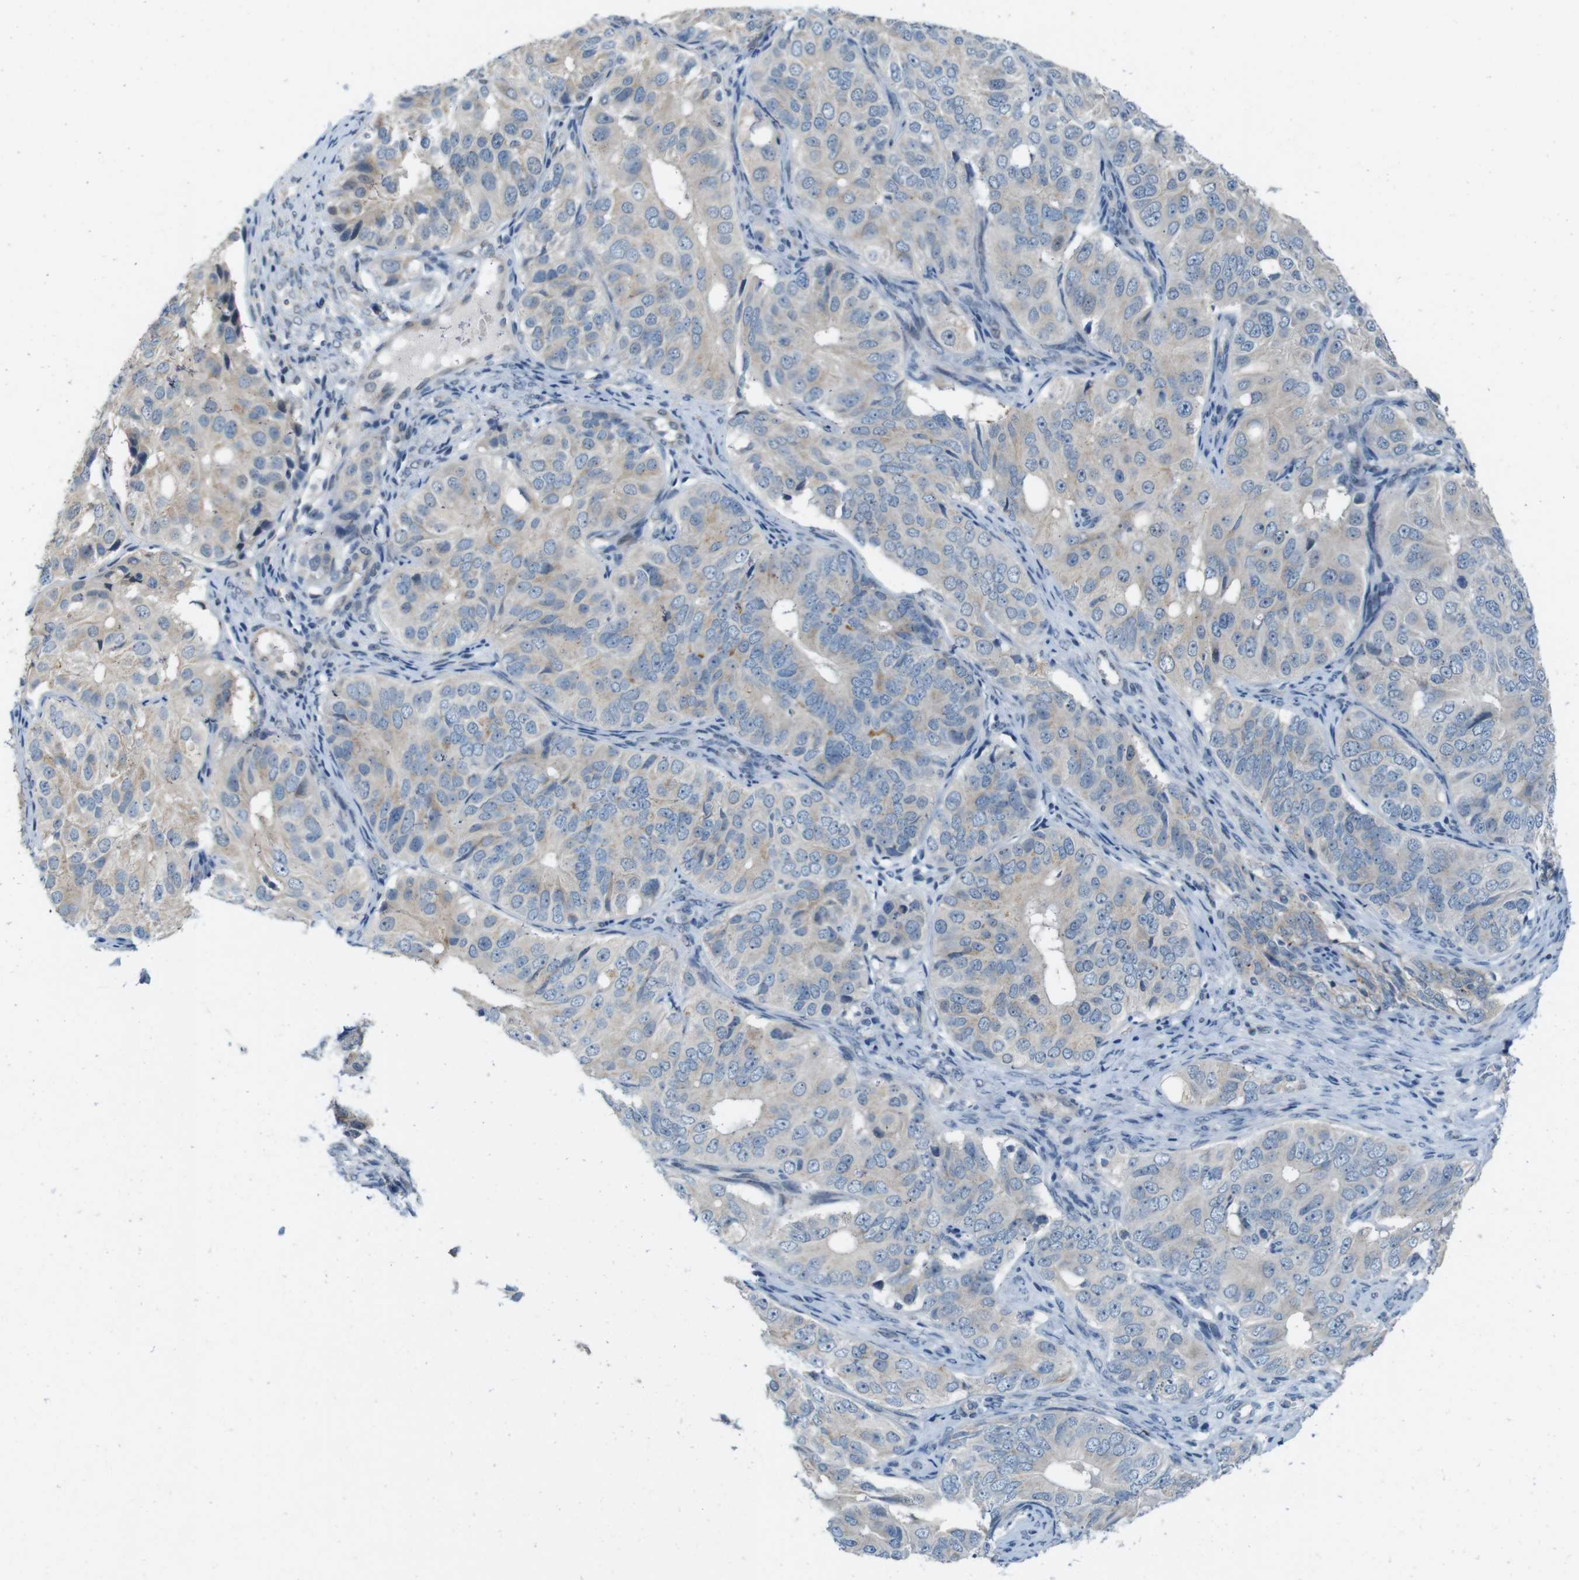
{"staining": {"intensity": "negative", "quantity": "none", "location": "none"}, "tissue": "ovarian cancer", "cell_type": "Tumor cells", "image_type": "cancer", "snomed": [{"axis": "morphology", "description": "Carcinoma, endometroid"}, {"axis": "topography", "description": "Ovary"}], "caption": "Immunohistochemistry image of ovarian cancer stained for a protein (brown), which displays no staining in tumor cells.", "gene": "SKI", "patient": {"sex": "female", "age": 51}}